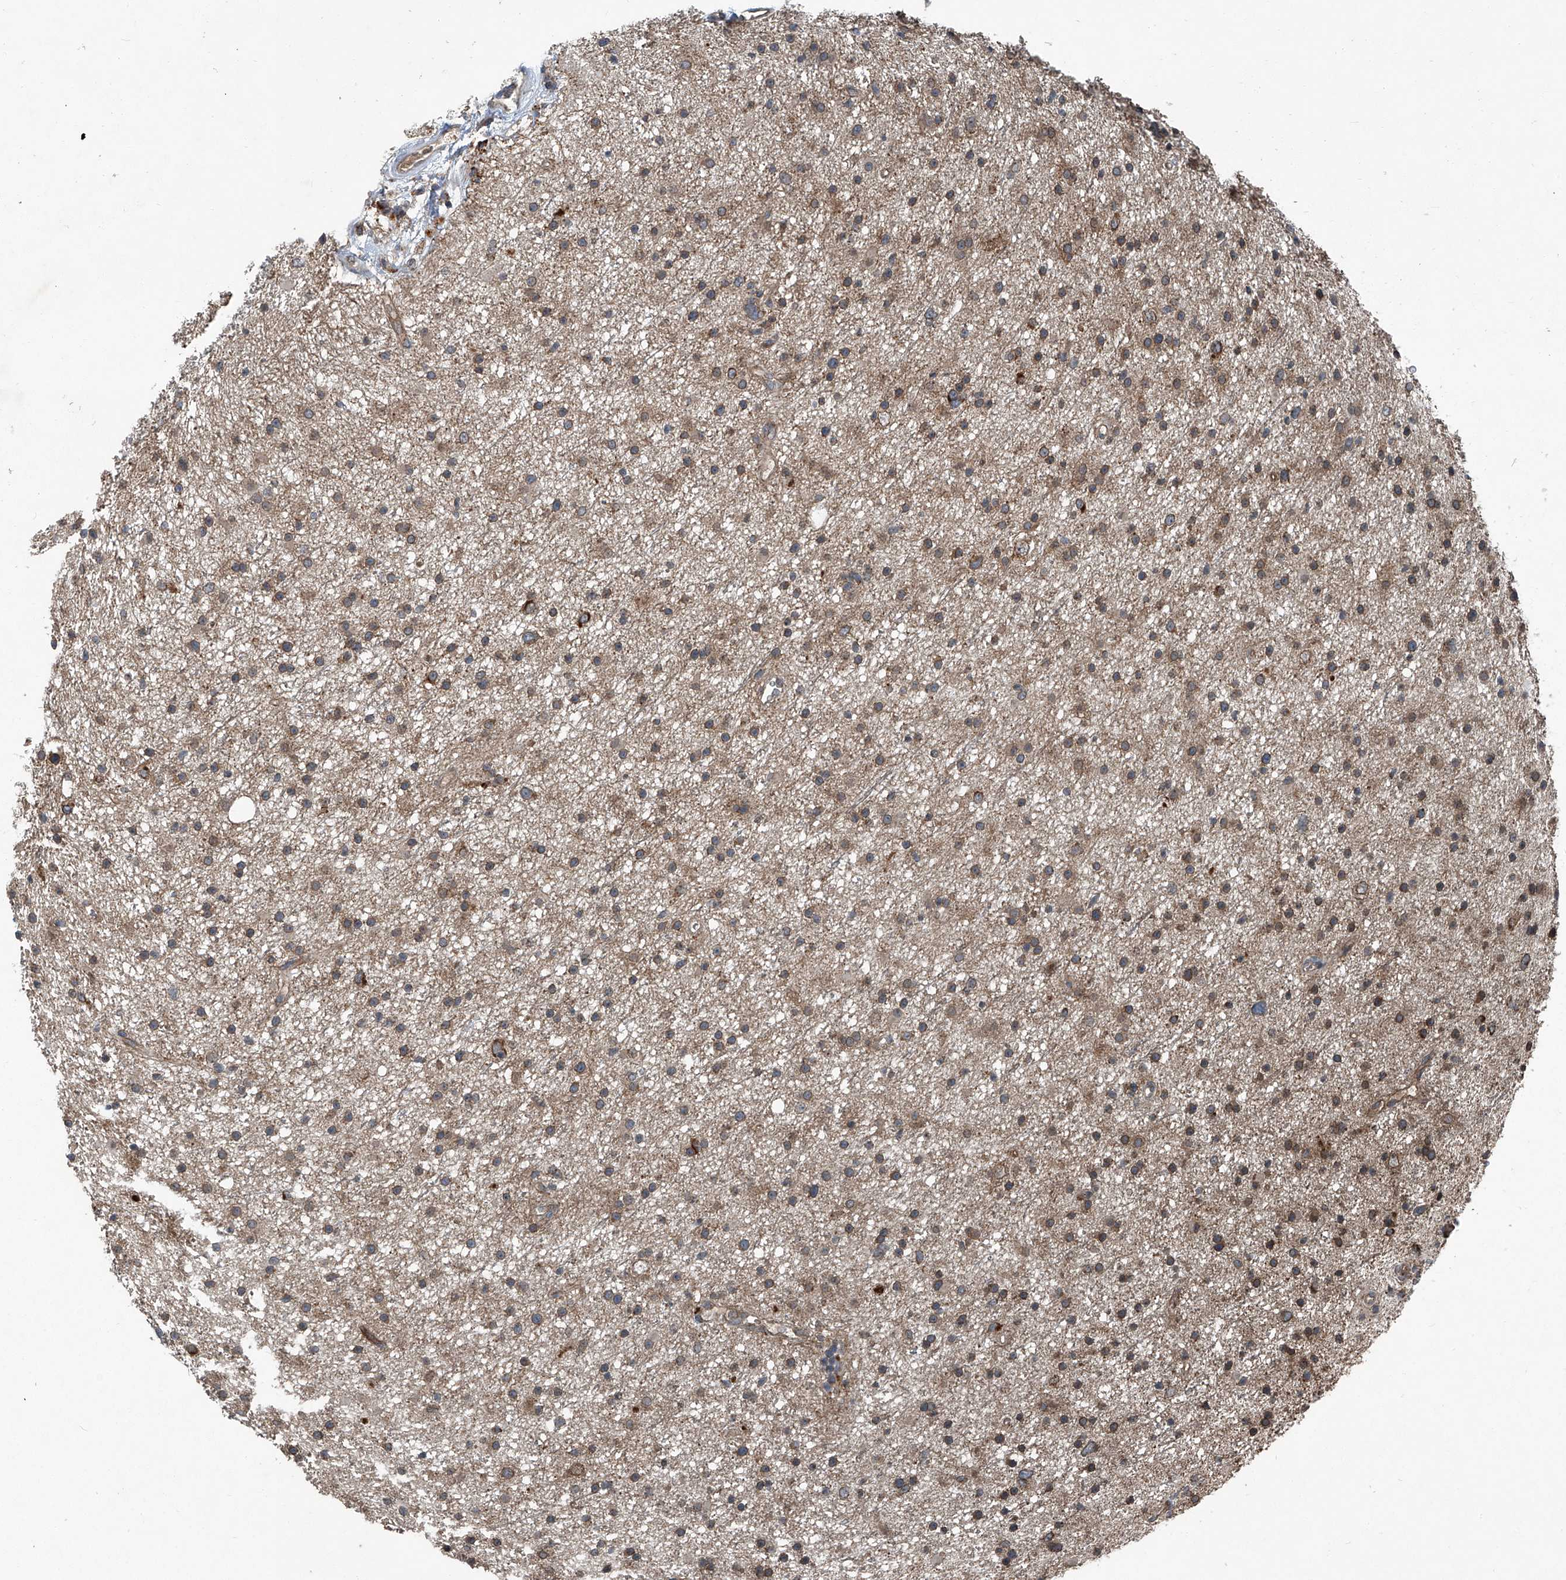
{"staining": {"intensity": "moderate", "quantity": ">75%", "location": "cytoplasmic/membranous"}, "tissue": "glioma", "cell_type": "Tumor cells", "image_type": "cancer", "snomed": [{"axis": "morphology", "description": "Glioma, malignant, Low grade"}, {"axis": "topography", "description": "Cerebral cortex"}], "caption": "Immunohistochemical staining of glioma shows moderate cytoplasmic/membranous protein positivity in about >75% of tumor cells.", "gene": "SENP2", "patient": {"sex": "female", "age": 39}}